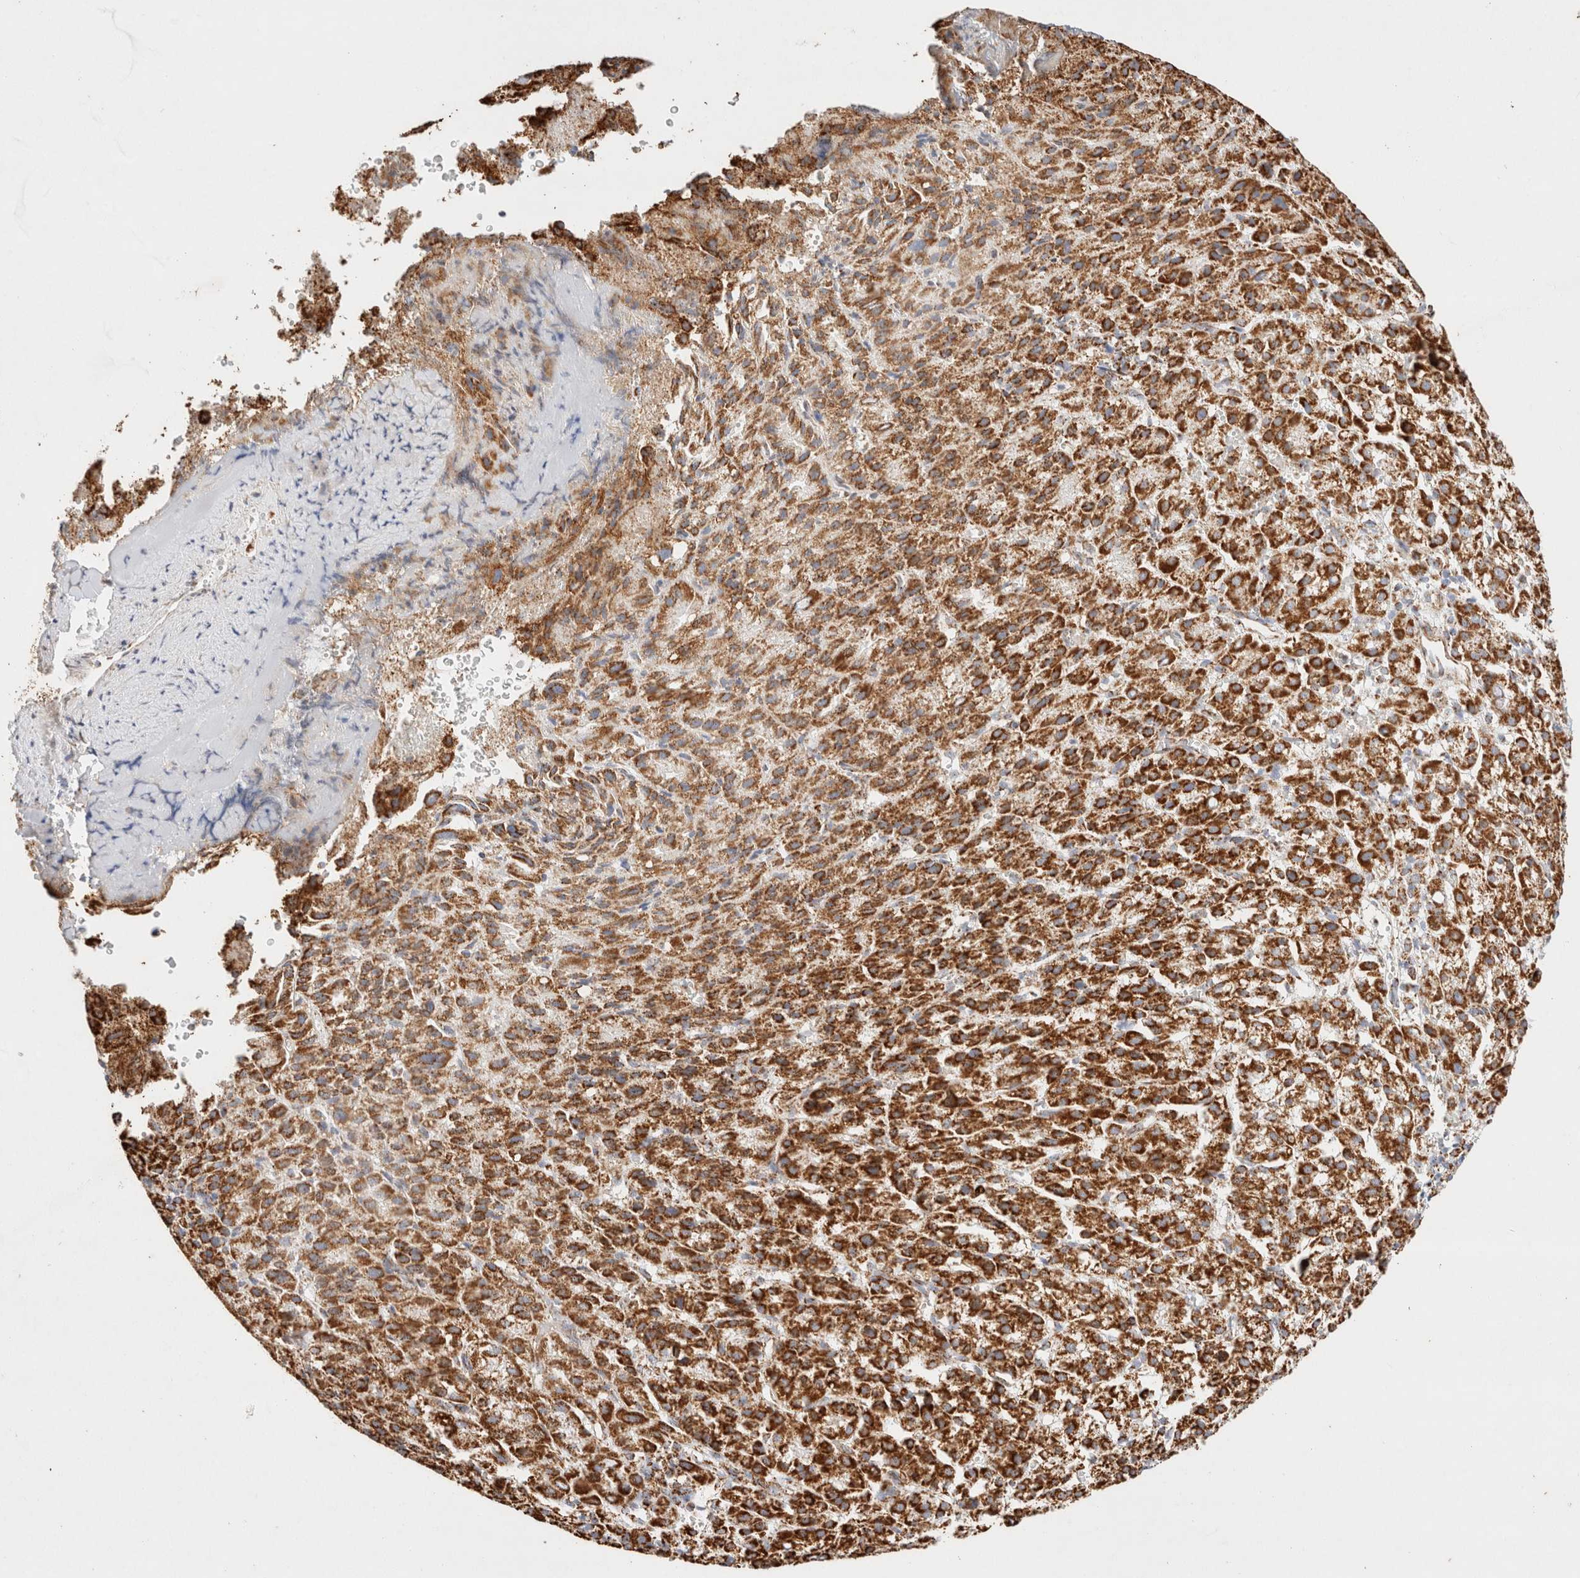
{"staining": {"intensity": "strong", "quantity": ">75%", "location": "cytoplasmic/membranous"}, "tissue": "liver cancer", "cell_type": "Tumor cells", "image_type": "cancer", "snomed": [{"axis": "morphology", "description": "Carcinoma, Hepatocellular, NOS"}, {"axis": "topography", "description": "Liver"}], "caption": "Strong cytoplasmic/membranous protein expression is appreciated in about >75% of tumor cells in liver hepatocellular carcinoma.", "gene": "PHB2", "patient": {"sex": "female", "age": 58}}